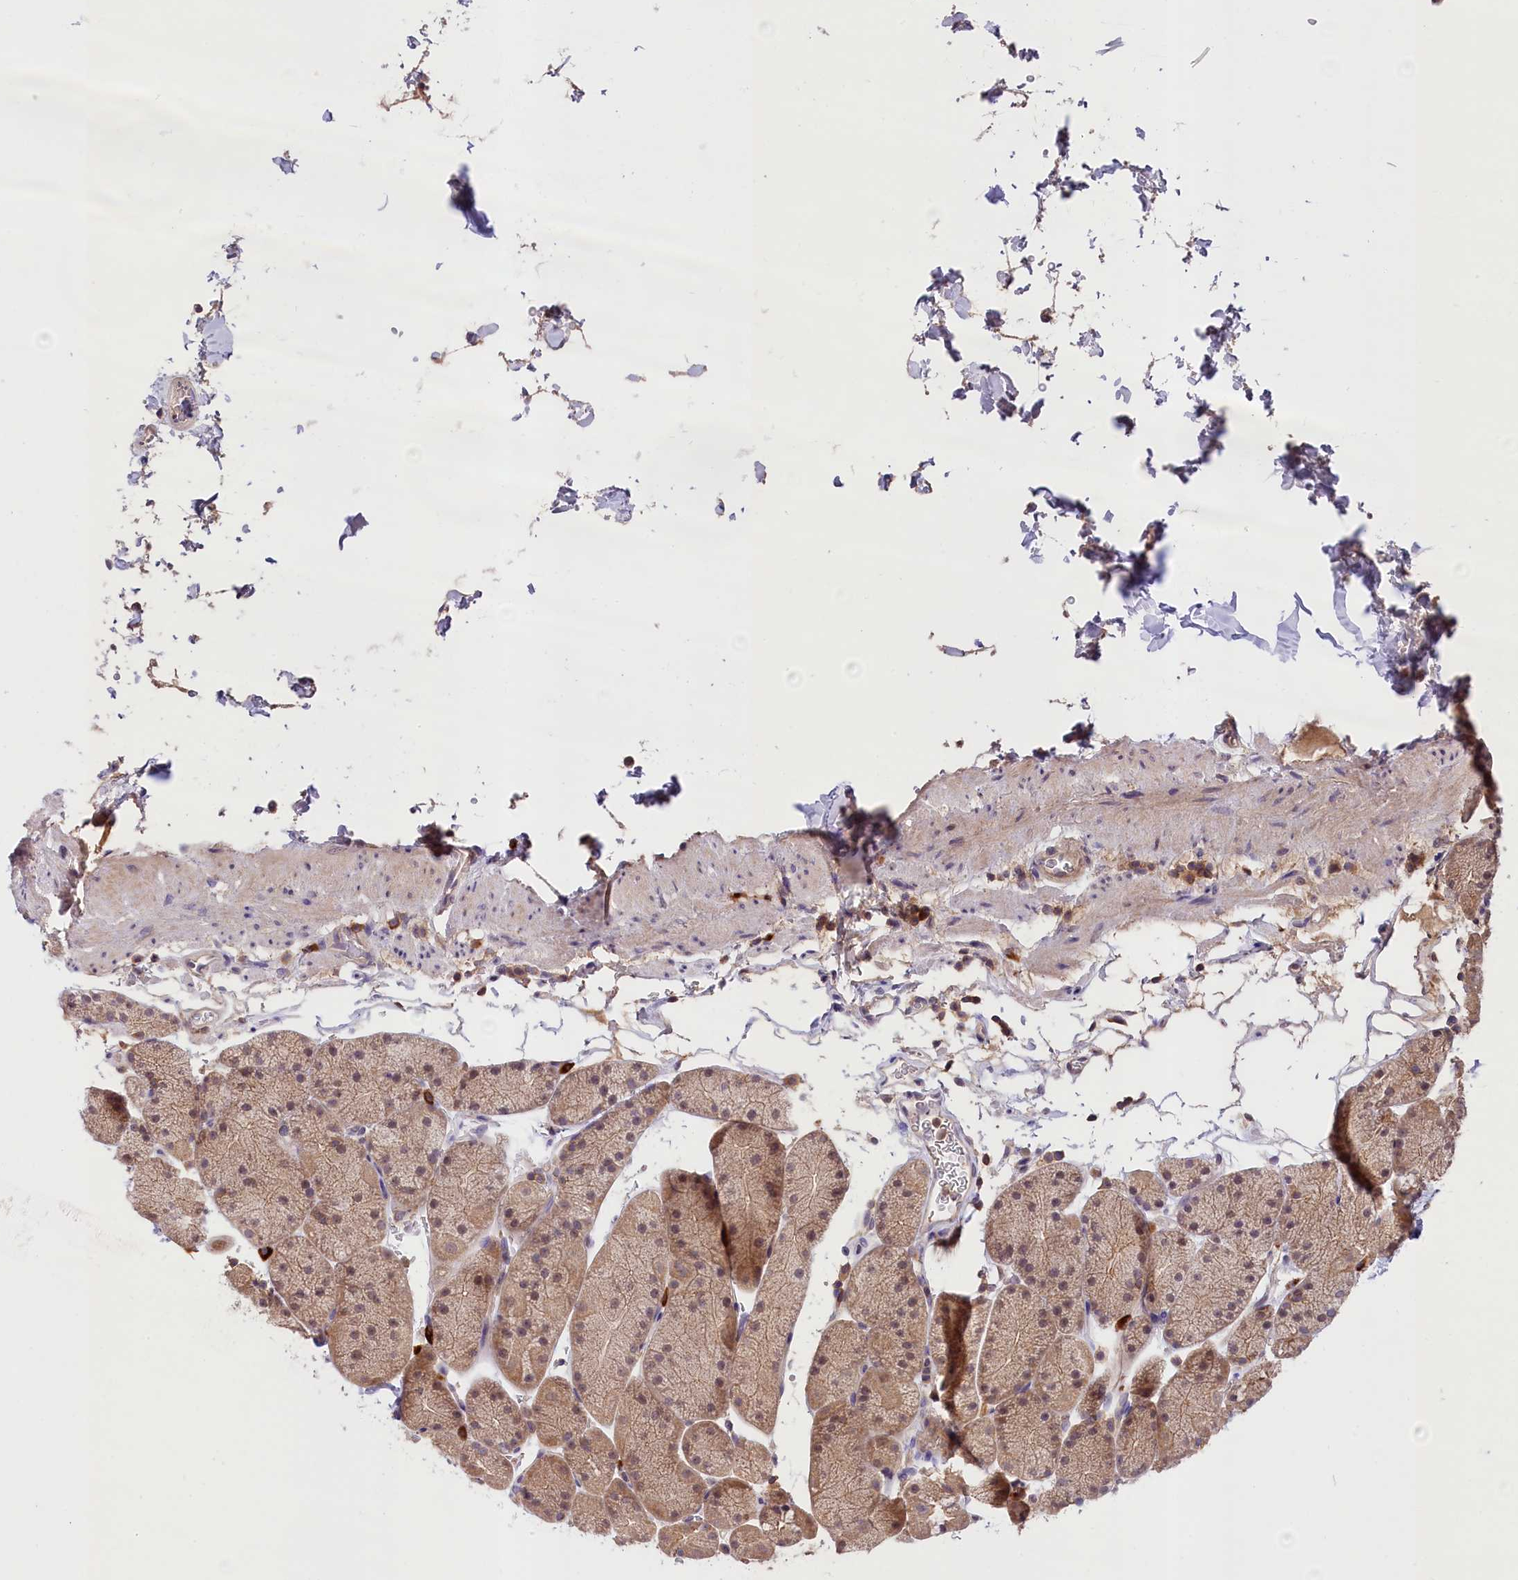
{"staining": {"intensity": "moderate", "quantity": ">75%", "location": "cytoplasmic/membranous,nuclear"}, "tissue": "stomach", "cell_type": "Glandular cells", "image_type": "normal", "snomed": [{"axis": "morphology", "description": "Normal tissue, NOS"}, {"axis": "topography", "description": "Stomach, upper"}, {"axis": "topography", "description": "Stomach, lower"}], "caption": "Moderate cytoplasmic/membranous,nuclear protein staining is seen in approximately >75% of glandular cells in stomach. The staining was performed using DAB (3,3'-diaminobenzidine) to visualize the protein expression in brown, while the nuclei were stained in blue with hematoxylin (Magnification: 20x).", "gene": "SKIDA1", "patient": {"sex": "male", "age": 67}}